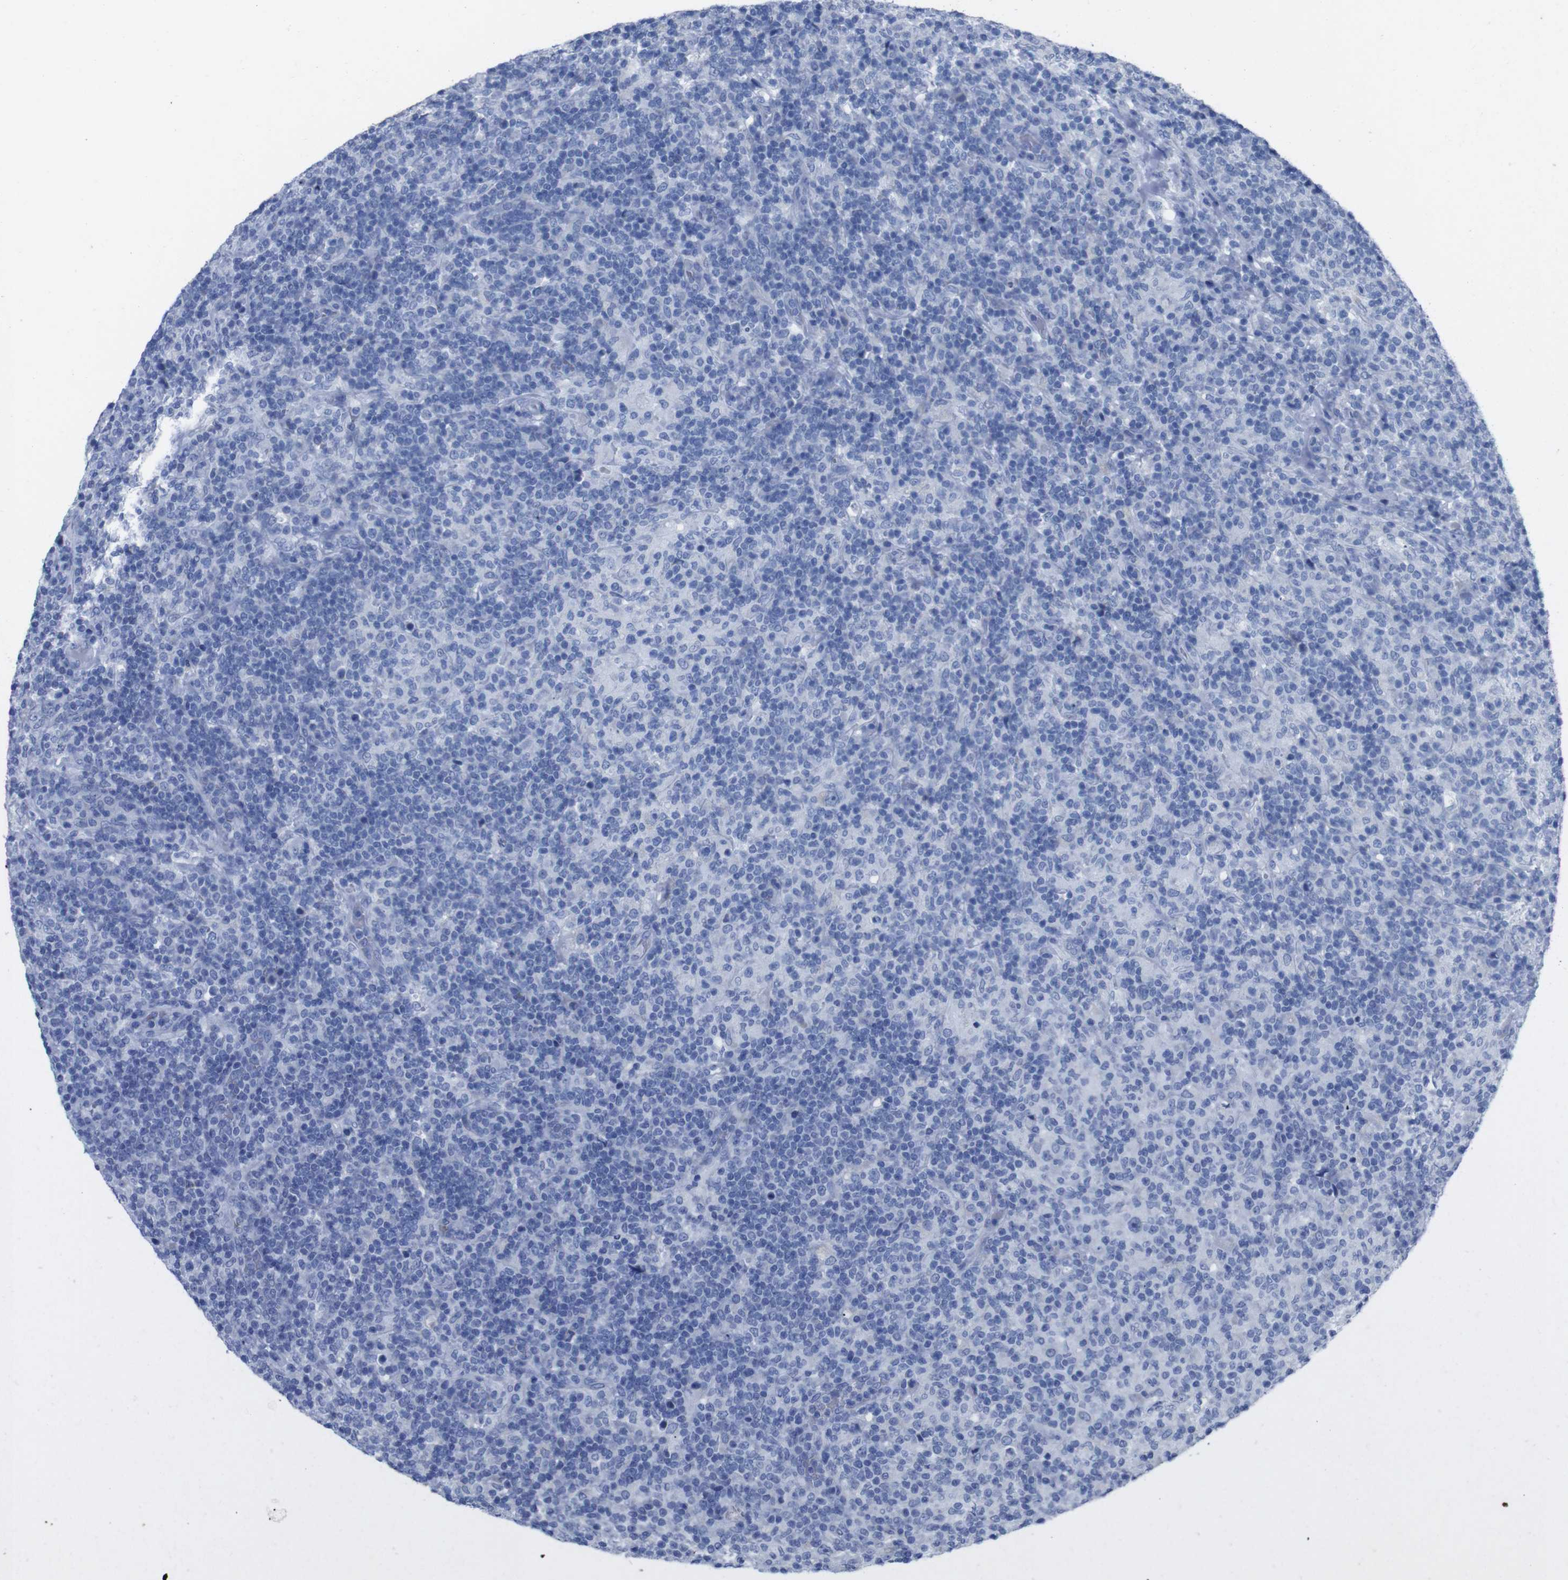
{"staining": {"intensity": "negative", "quantity": "none", "location": "none"}, "tissue": "lymphoma", "cell_type": "Tumor cells", "image_type": "cancer", "snomed": [{"axis": "morphology", "description": "Hodgkin's disease, NOS"}, {"axis": "topography", "description": "Lymph node"}], "caption": "Tumor cells show no significant expression in lymphoma.", "gene": "GJB2", "patient": {"sex": "male", "age": 70}}